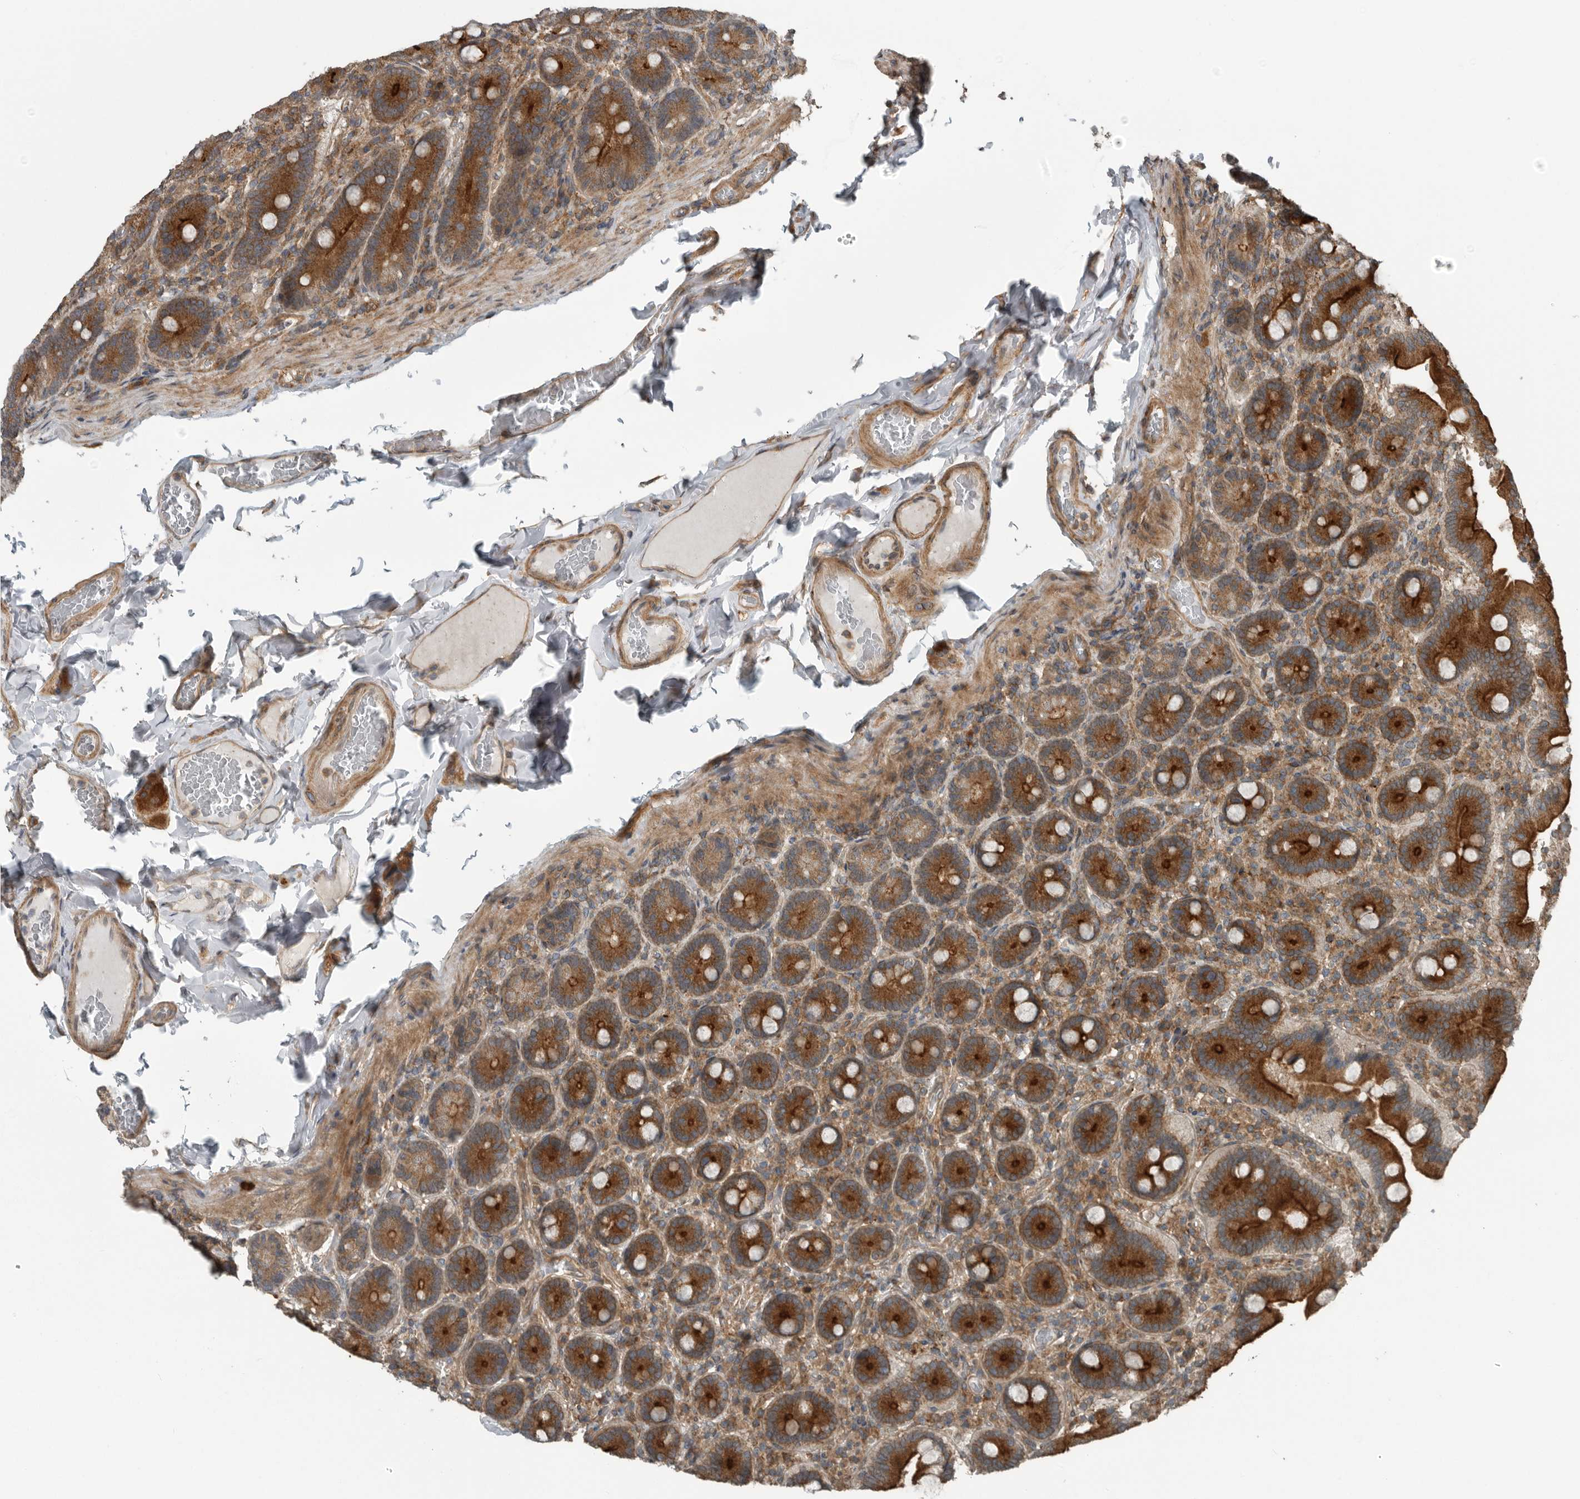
{"staining": {"intensity": "strong", "quantity": ">75%", "location": "cytoplasmic/membranous"}, "tissue": "duodenum", "cell_type": "Glandular cells", "image_type": "normal", "snomed": [{"axis": "morphology", "description": "Normal tissue, NOS"}, {"axis": "topography", "description": "Duodenum"}], "caption": "Immunohistochemistry staining of benign duodenum, which reveals high levels of strong cytoplasmic/membranous staining in about >75% of glandular cells indicating strong cytoplasmic/membranous protein expression. The staining was performed using DAB (brown) for protein detection and nuclei were counterstained in hematoxylin (blue).", "gene": "AMFR", "patient": {"sex": "female", "age": 62}}